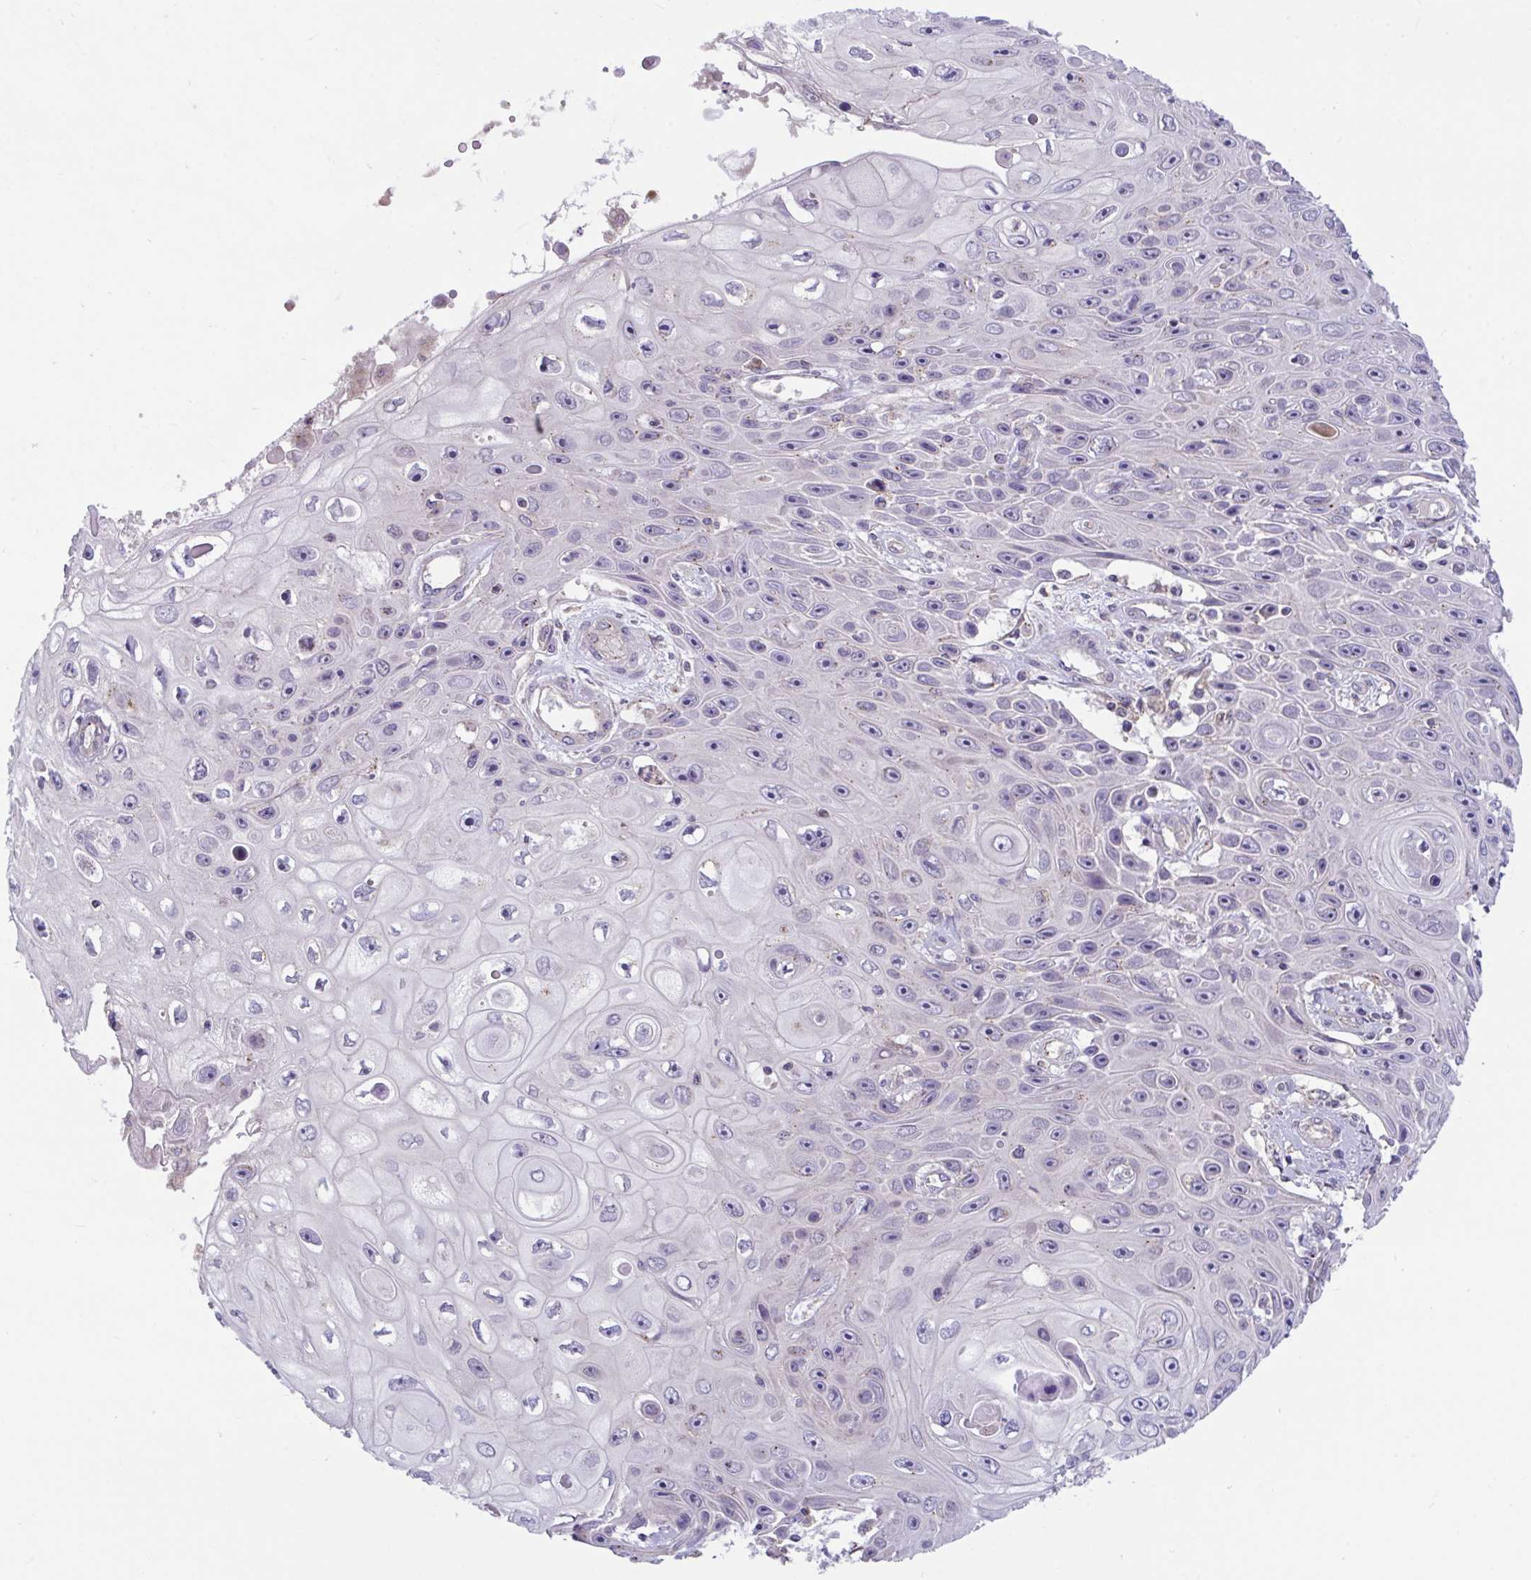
{"staining": {"intensity": "negative", "quantity": "none", "location": "none"}, "tissue": "skin cancer", "cell_type": "Tumor cells", "image_type": "cancer", "snomed": [{"axis": "morphology", "description": "Squamous cell carcinoma, NOS"}, {"axis": "topography", "description": "Skin"}], "caption": "High power microscopy micrograph of an immunohistochemistry photomicrograph of squamous cell carcinoma (skin), revealing no significant staining in tumor cells.", "gene": "IST1", "patient": {"sex": "male", "age": 82}}